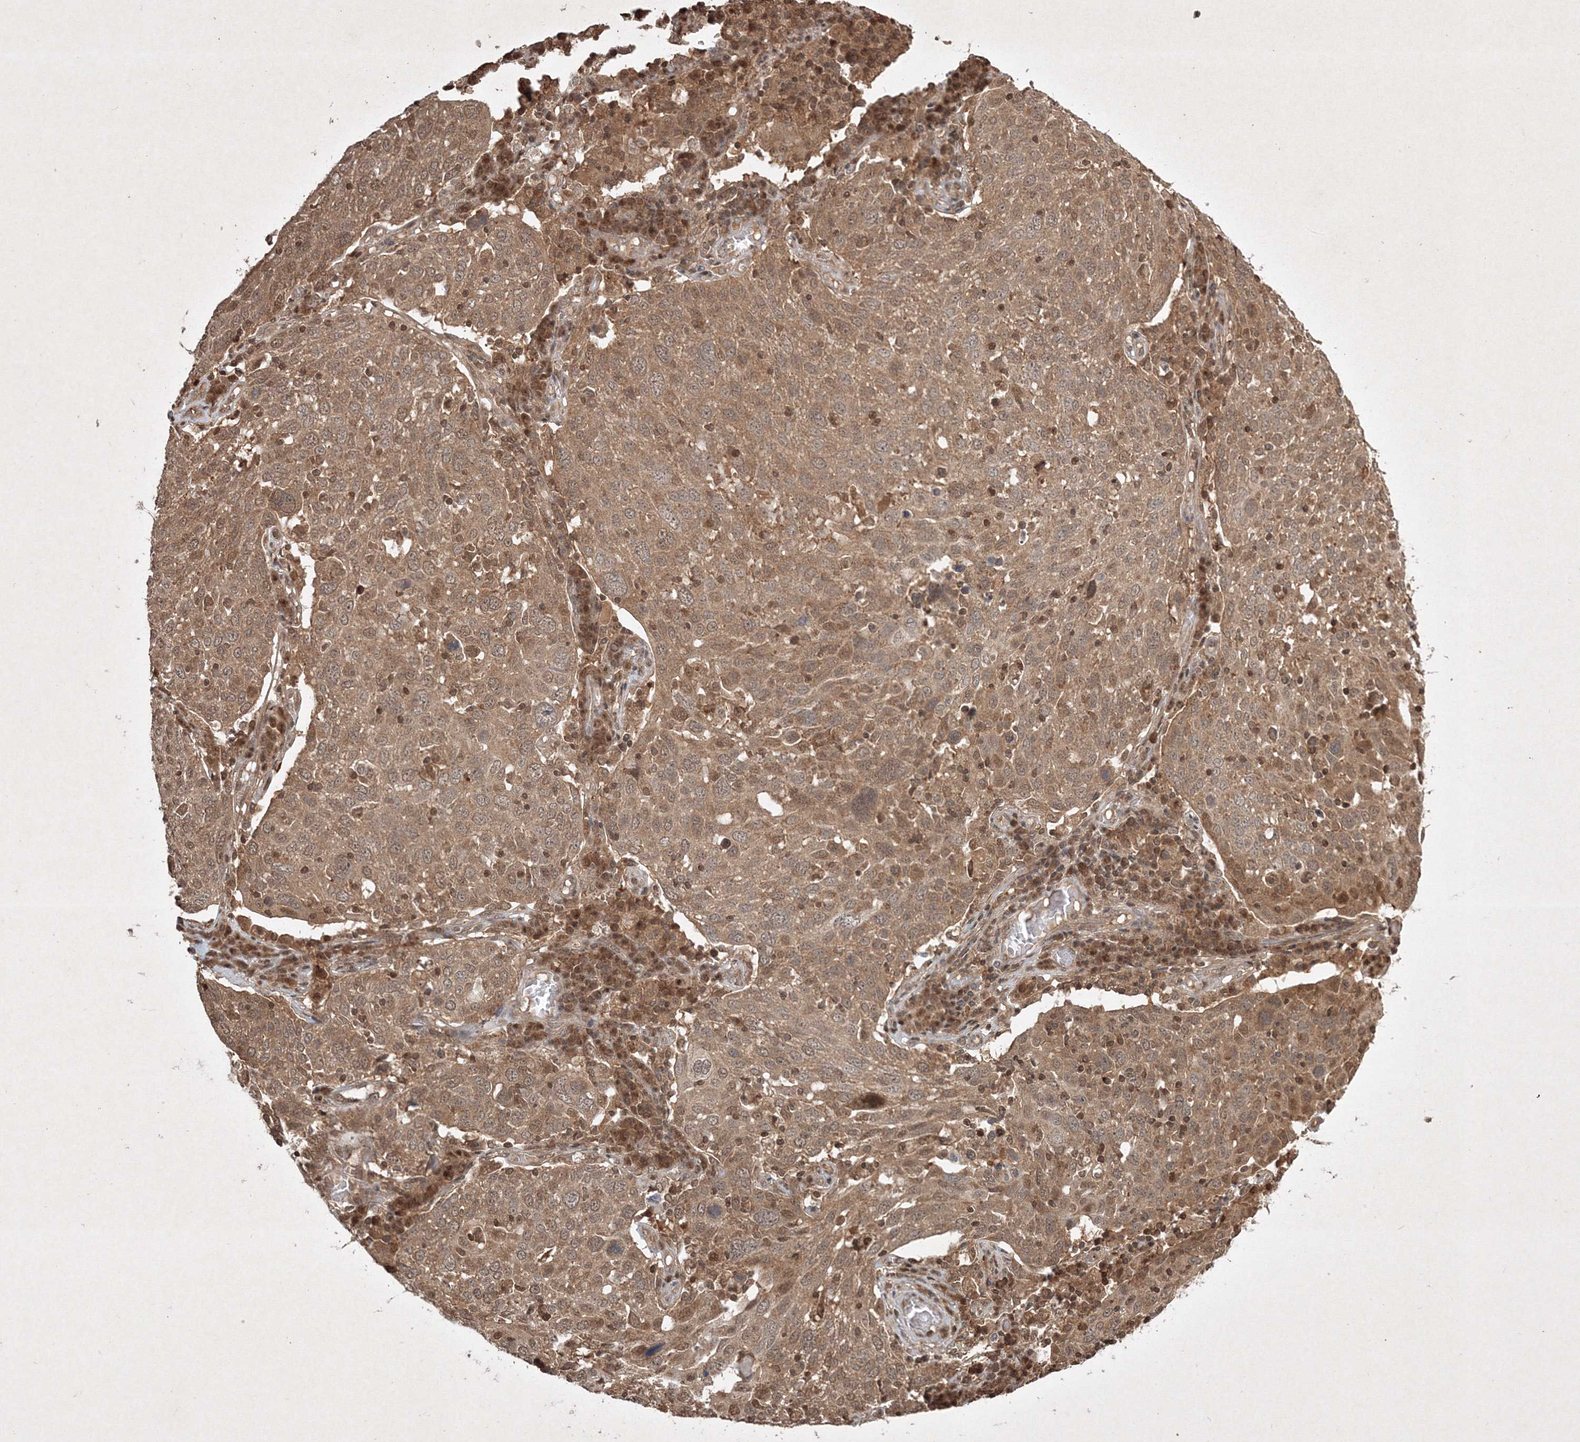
{"staining": {"intensity": "moderate", "quantity": ">75%", "location": "cytoplasmic/membranous,nuclear"}, "tissue": "lung cancer", "cell_type": "Tumor cells", "image_type": "cancer", "snomed": [{"axis": "morphology", "description": "Squamous cell carcinoma, NOS"}, {"axis": "topography", "description": "Lung"}], "caption": "Squamous cell carcinoma (lung) stained for a protein (brown) shows moderate cytoplasmic/membranous and nuclear positive expression in approximately >75% of tumor cells.", "gene": "PLTP", "patient": {"sex": "male", "age": 65}}